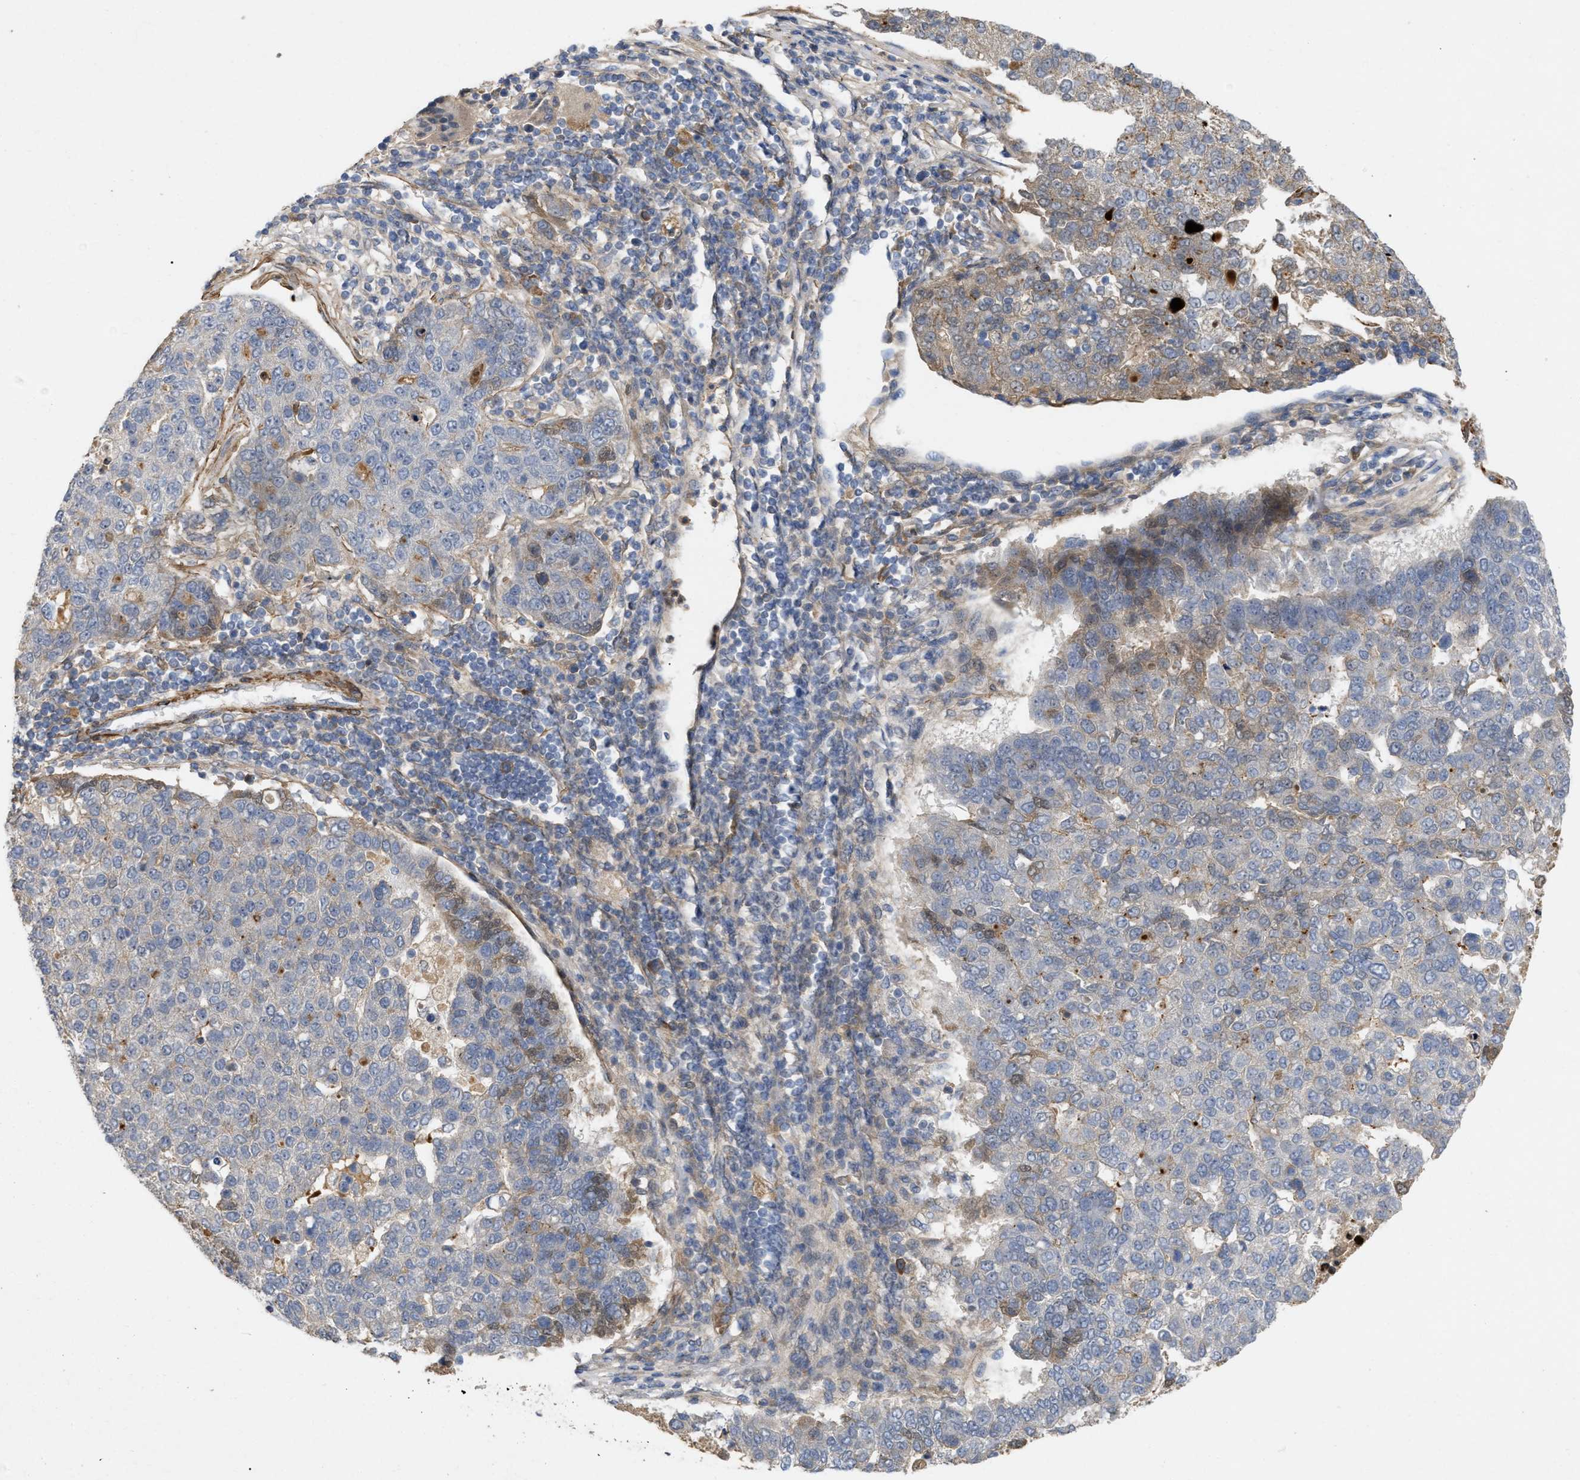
{"staining": {"intensity": "weak", "quantity": "<25%", "location": "cytoplasmic/membranous"}, "tissue": "pancreatic cancer", "cell_type": "Tumor cells", "image_type": "cancer", "snomed": [{"axis": "morphology", "description": "Adenocarcinoma, NOS"}, {"axis": "topography", "description": "Pancreas"}], "caption": "Tumor cells are negative for protein expression in human pancreatic cancer (adenocarcinoma).", "gene": "ST6GALNAC6", "patient": {"sex": "female", "age": 61}}